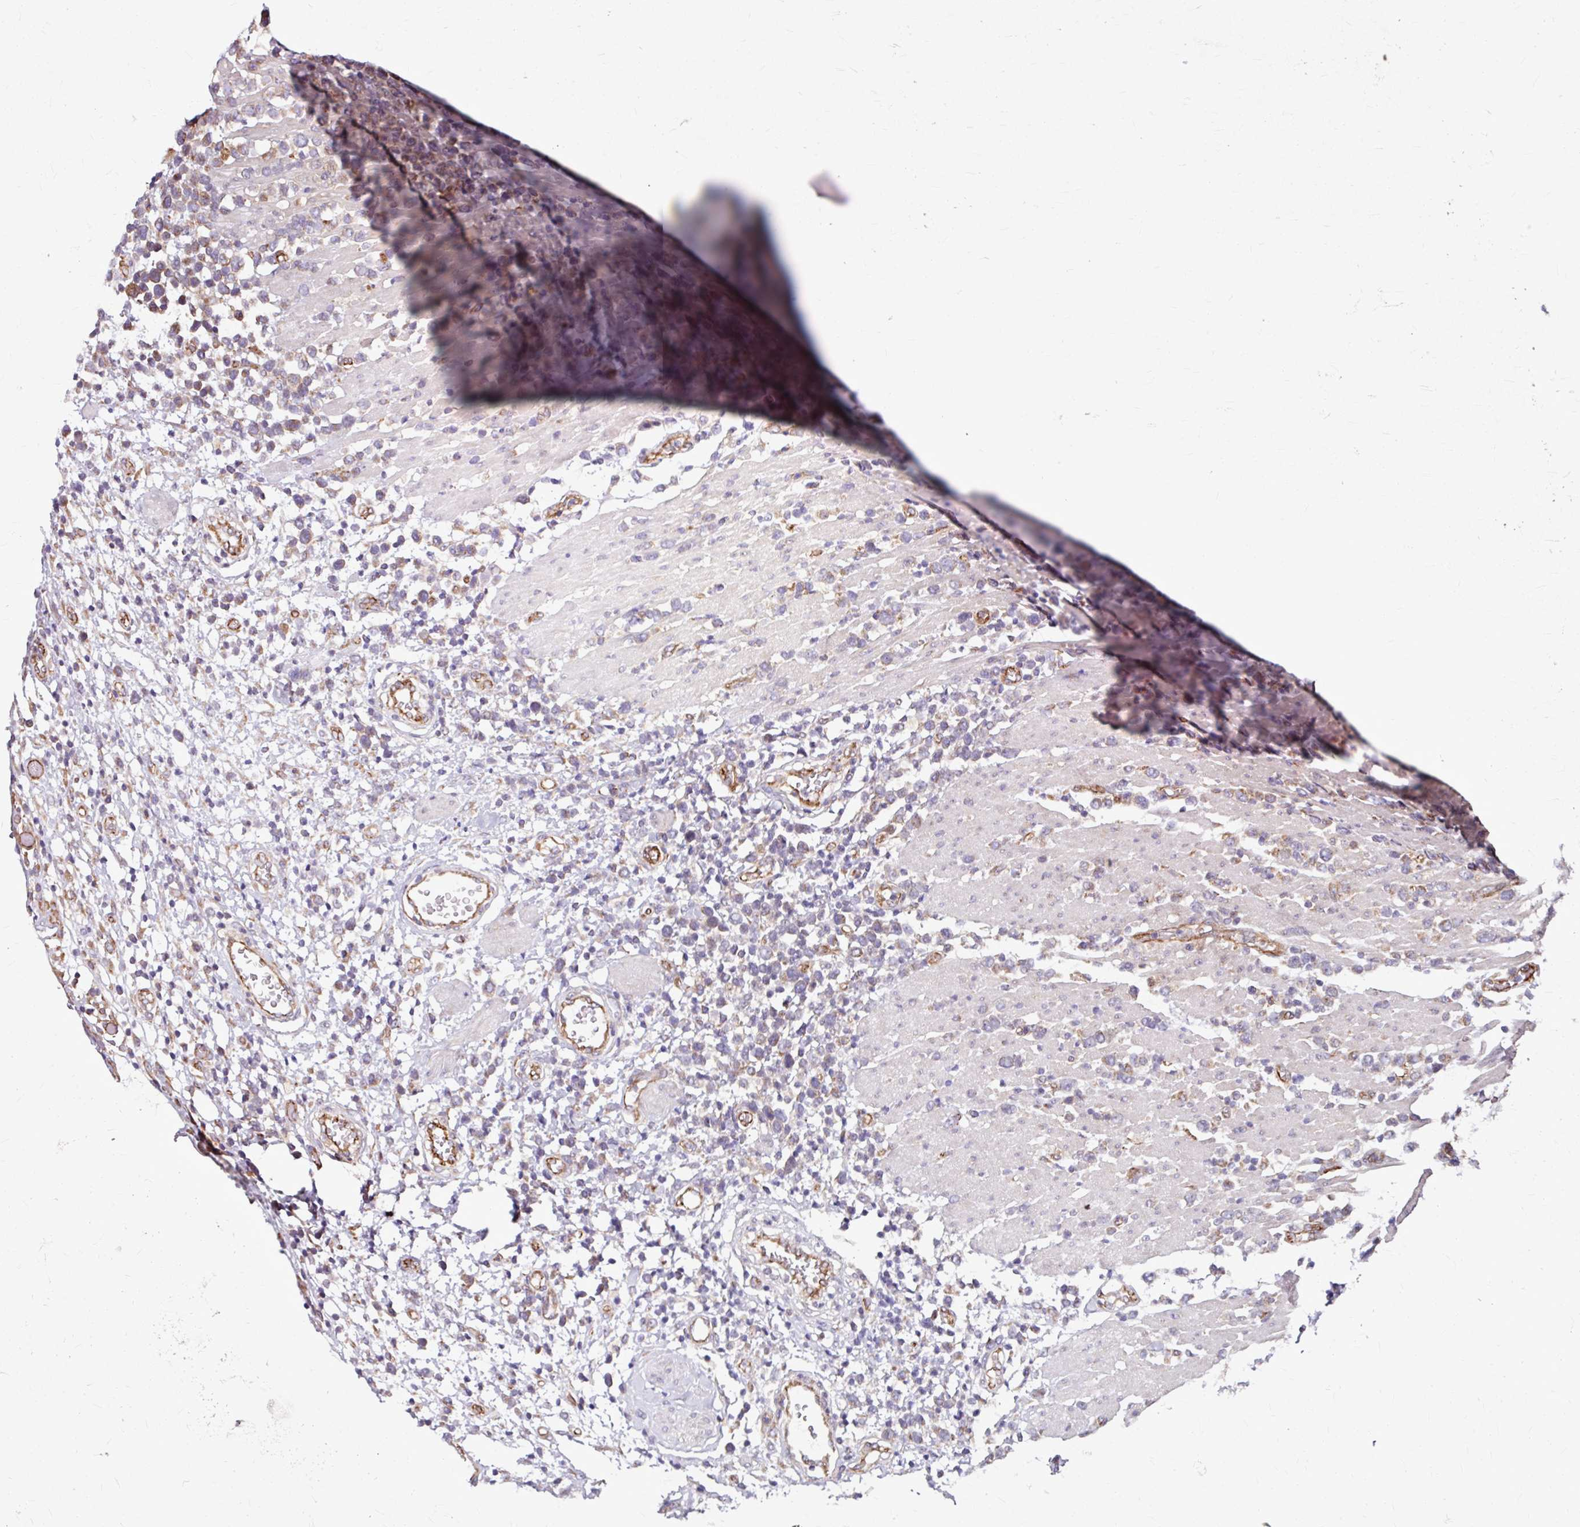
{"staining": {"intensity": "weak", "quantity": "<25%", "location": "cytoplasmic/membranous"}, "tissue": "lymphoma", "cell_type": "Tumor cells", "image_type": "cancer", "snomed": [{"axis": "morphology", "description": "Malignant lymphoma, non-Hodgkin's type, High grade"}, {"axis": "topography", "description": "Soft tissue"}], "caption": "Human malignant lymphoma, non-Hodgkin's type (high-grade) stained for a protein using immunohistochemistry demonstrates no expression in tumor cells.", "gene": "DAAM2", "patient": {"sex": "female", "age": 56}}